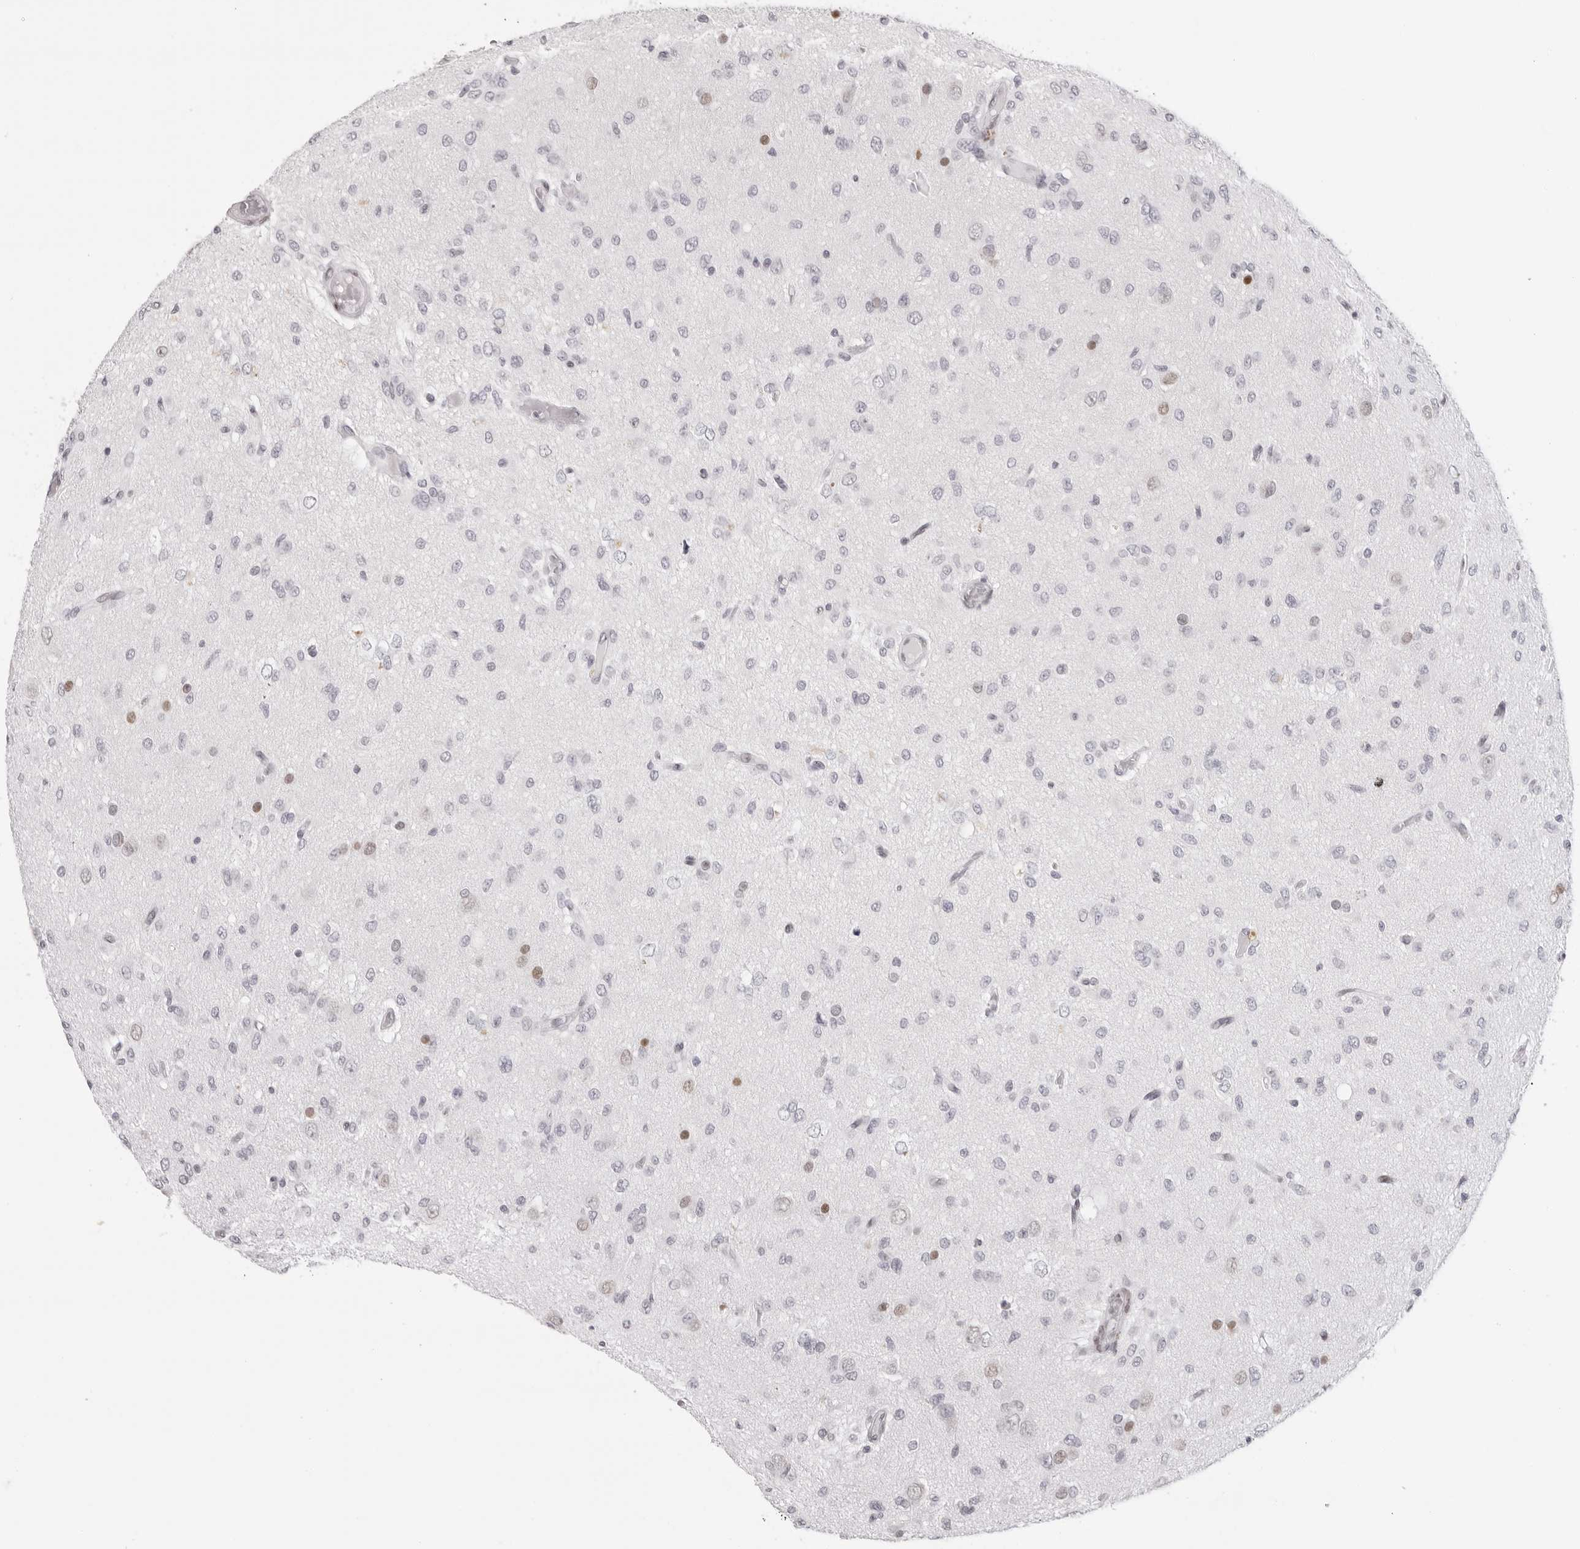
{"staining": {"intensity": "negative", "quantity": "none", "location": "none"}, "tissue": "glioma", "cell_type": "Tumor cells", "image_type": "cancer", "snomed": [{"axis": "morphology", "description": "Glioma, malignant, High grade"}, {"axis": "topography", "description": "Brain"}], "caption": "A high-resolution image shows IHC staining of high-grade glioma (malignant), which demonstrates no significant expression in tumor cells.", "gene": "MAFK", "patient": {"sex": "female", "age": 59}}